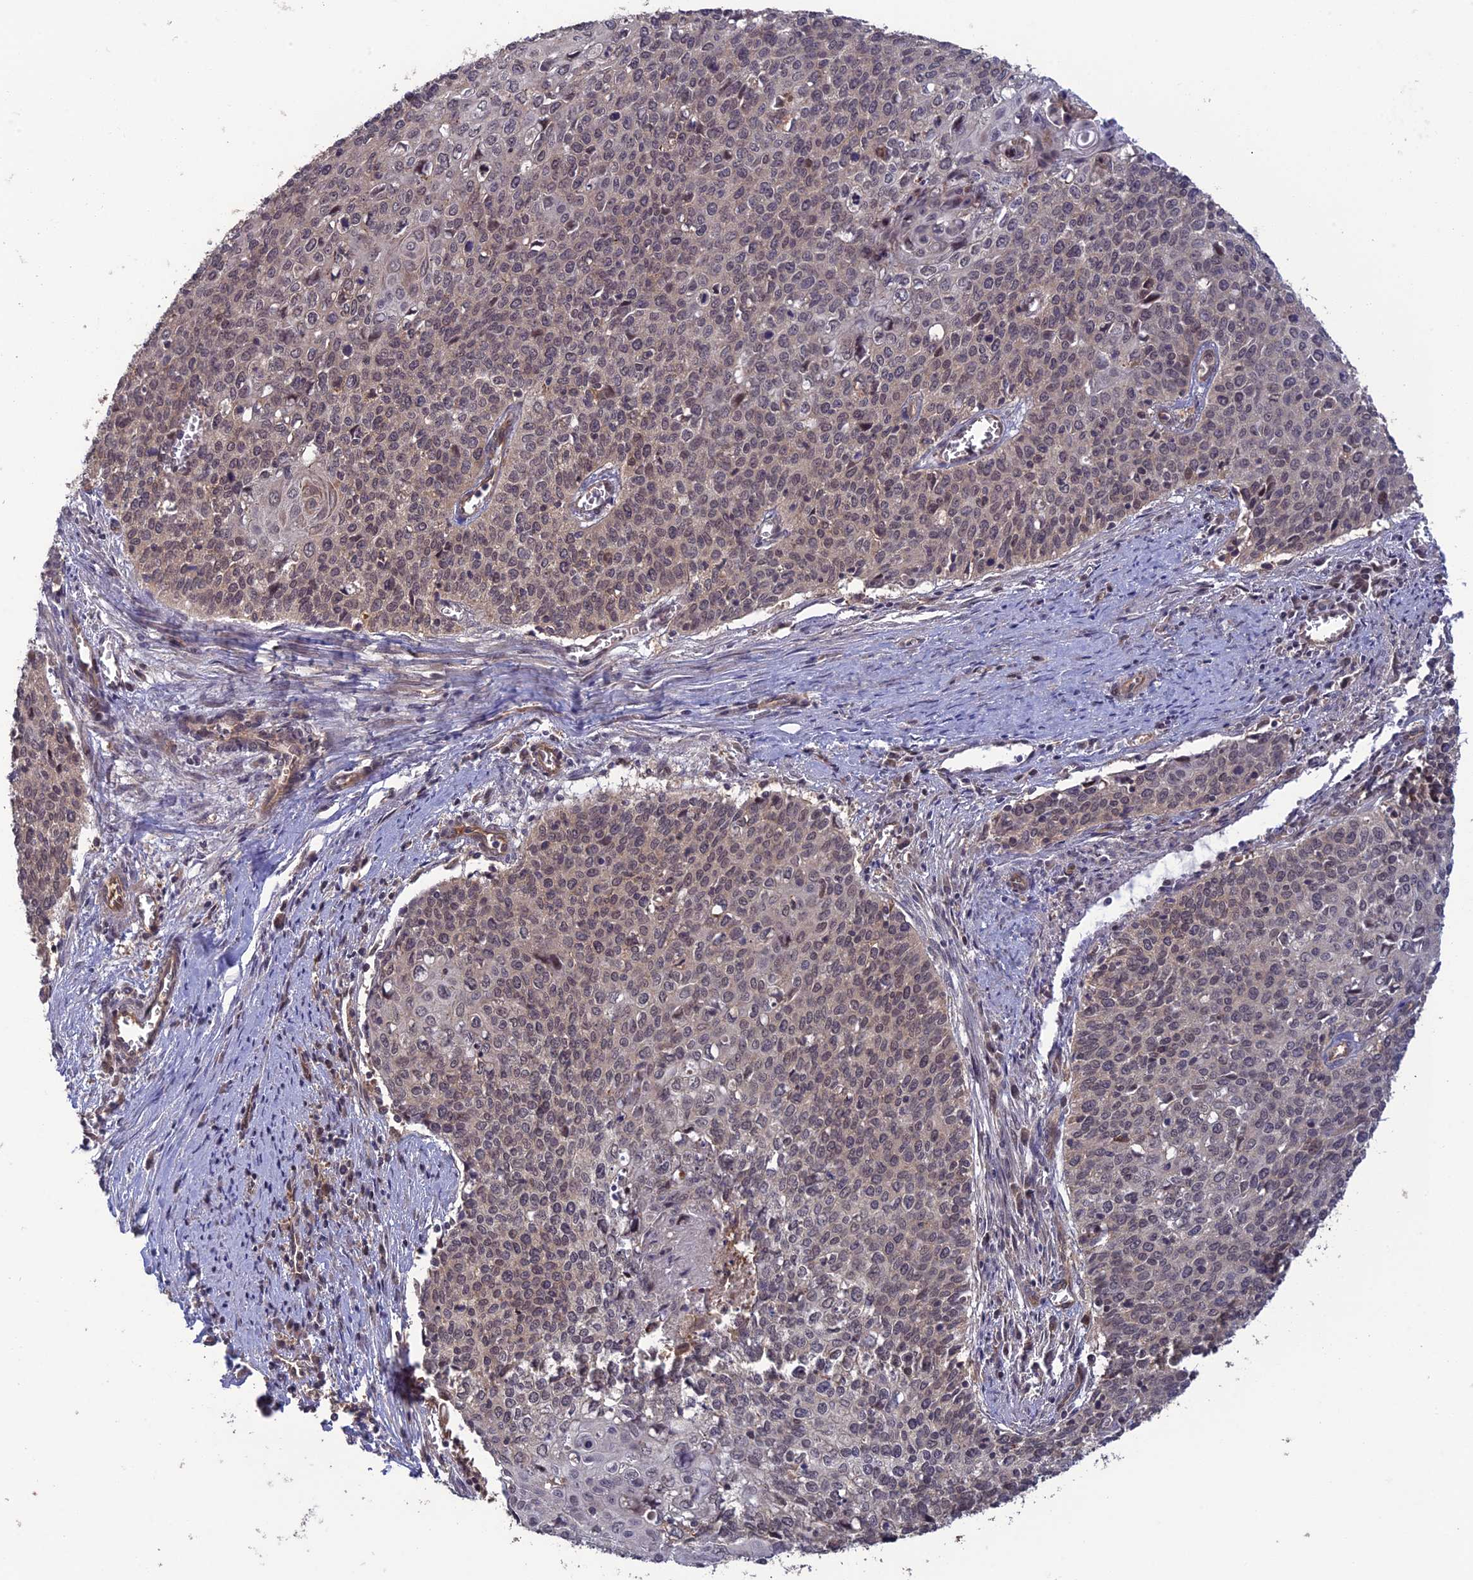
{"staining": {"intensity": "moderate", "quantity": "<25%", "location": "cytoplasmic/membranous,nuclear"}, "tissue": "cervical cancer", "cell_type": "Tumor cells", "image_type": "cancer", "snomed": [{"axis": "morphology", "description": "Squamous cell carcinoma, NOS"}, {"axis": "topography", "description": "Cervix"}], "caption": "Human cervical cancer stained with a protein marker displays moderate staining in tumor cells.", "gene": "LIN37", "patient": {"sex": "female", "age": 39}}